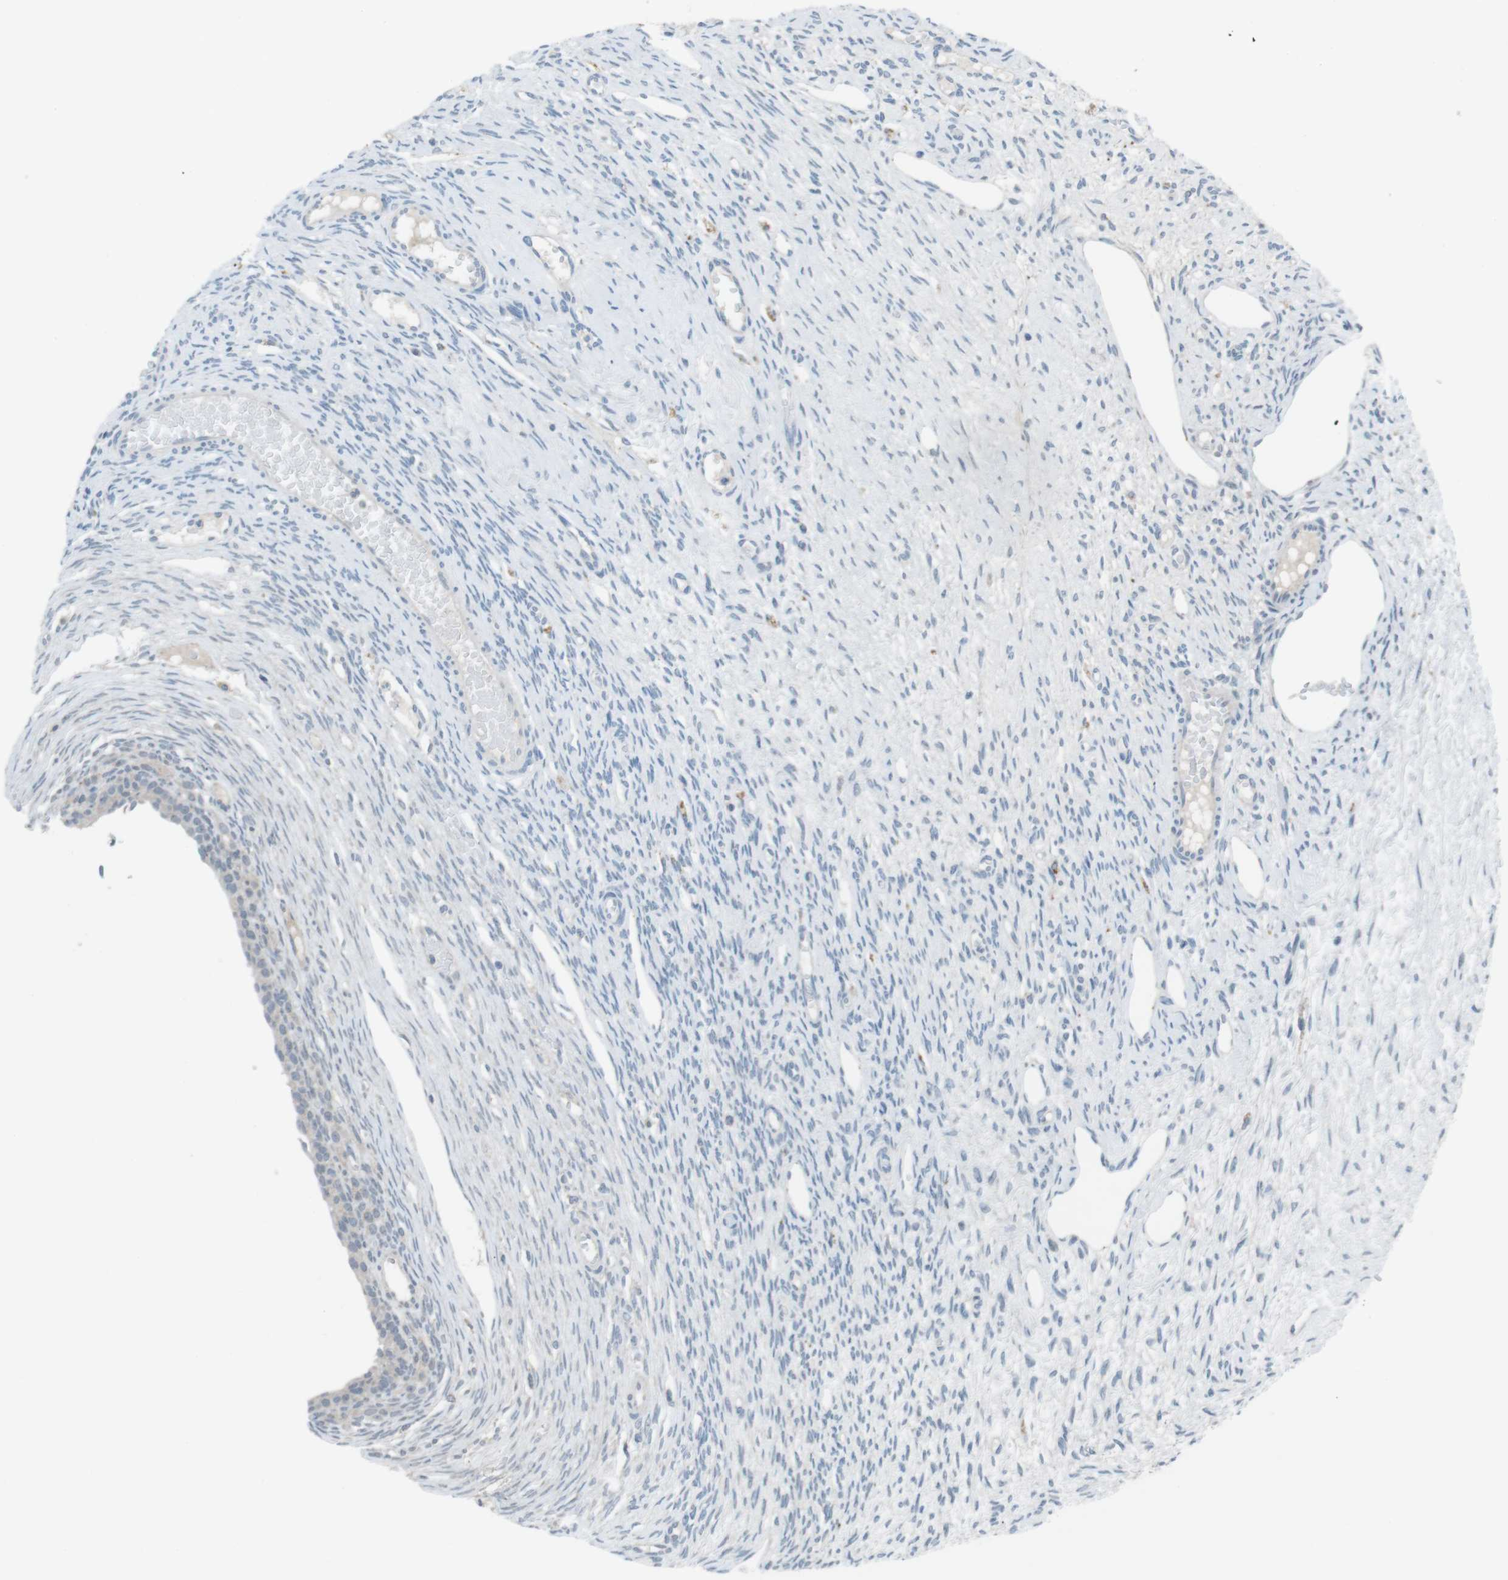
{"staining": {"intensity": "negative", "quantity": "none", "location": "none"}, "tissue": "ovary", "cell_type": "Ovarian stroma cells", "image_type": "normal", "snomed": [{"axis": "morphology", "description": "Normal tissue, NOS"}, {"axis": "topography", "description": "Ovary"}], "caption": "Immunohistochemical staining of benign ovary shows no significant positivity in ovarian stroma cells.", "gene": "FCRLA", "patient": {"sex": "female", "age": 33}}